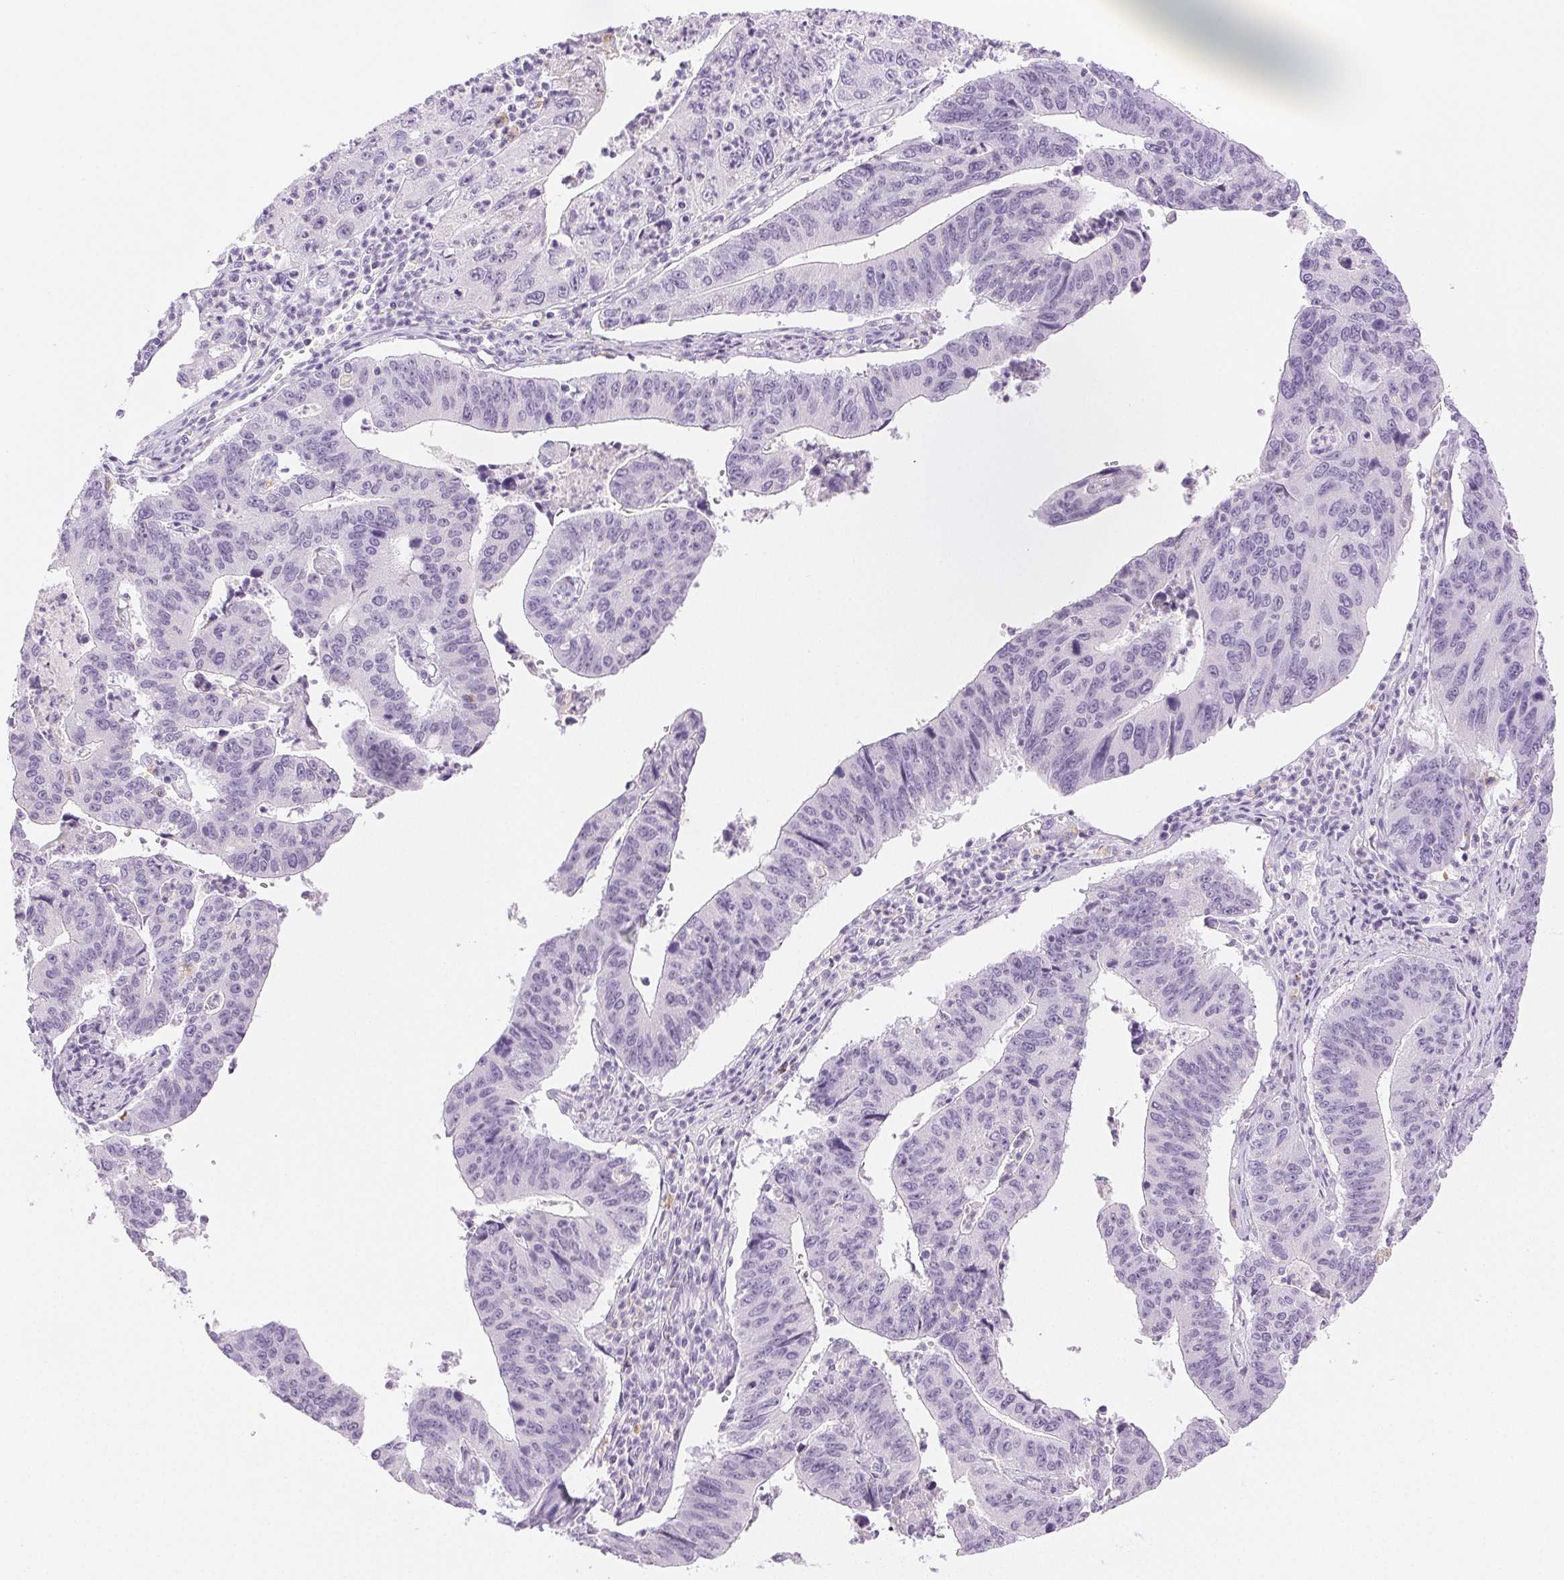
{"staining": {"intensity": "negative", "quantity": "none", "location": "none"}, "tissue": "stomach cancer", "cell_type": "Tumor cells", "image_type": "cancer", "snomed": [{"axis": "morphology", "description": "Adenocarcinoma, NOS"}, {"axis": "topography", "description": "Stomach"}], "caption": "Tumor cells are negative for protein expression in human stomach cancer.", "gene": "SLC5A2", "patient": {"sex": "male", "age": 59}}